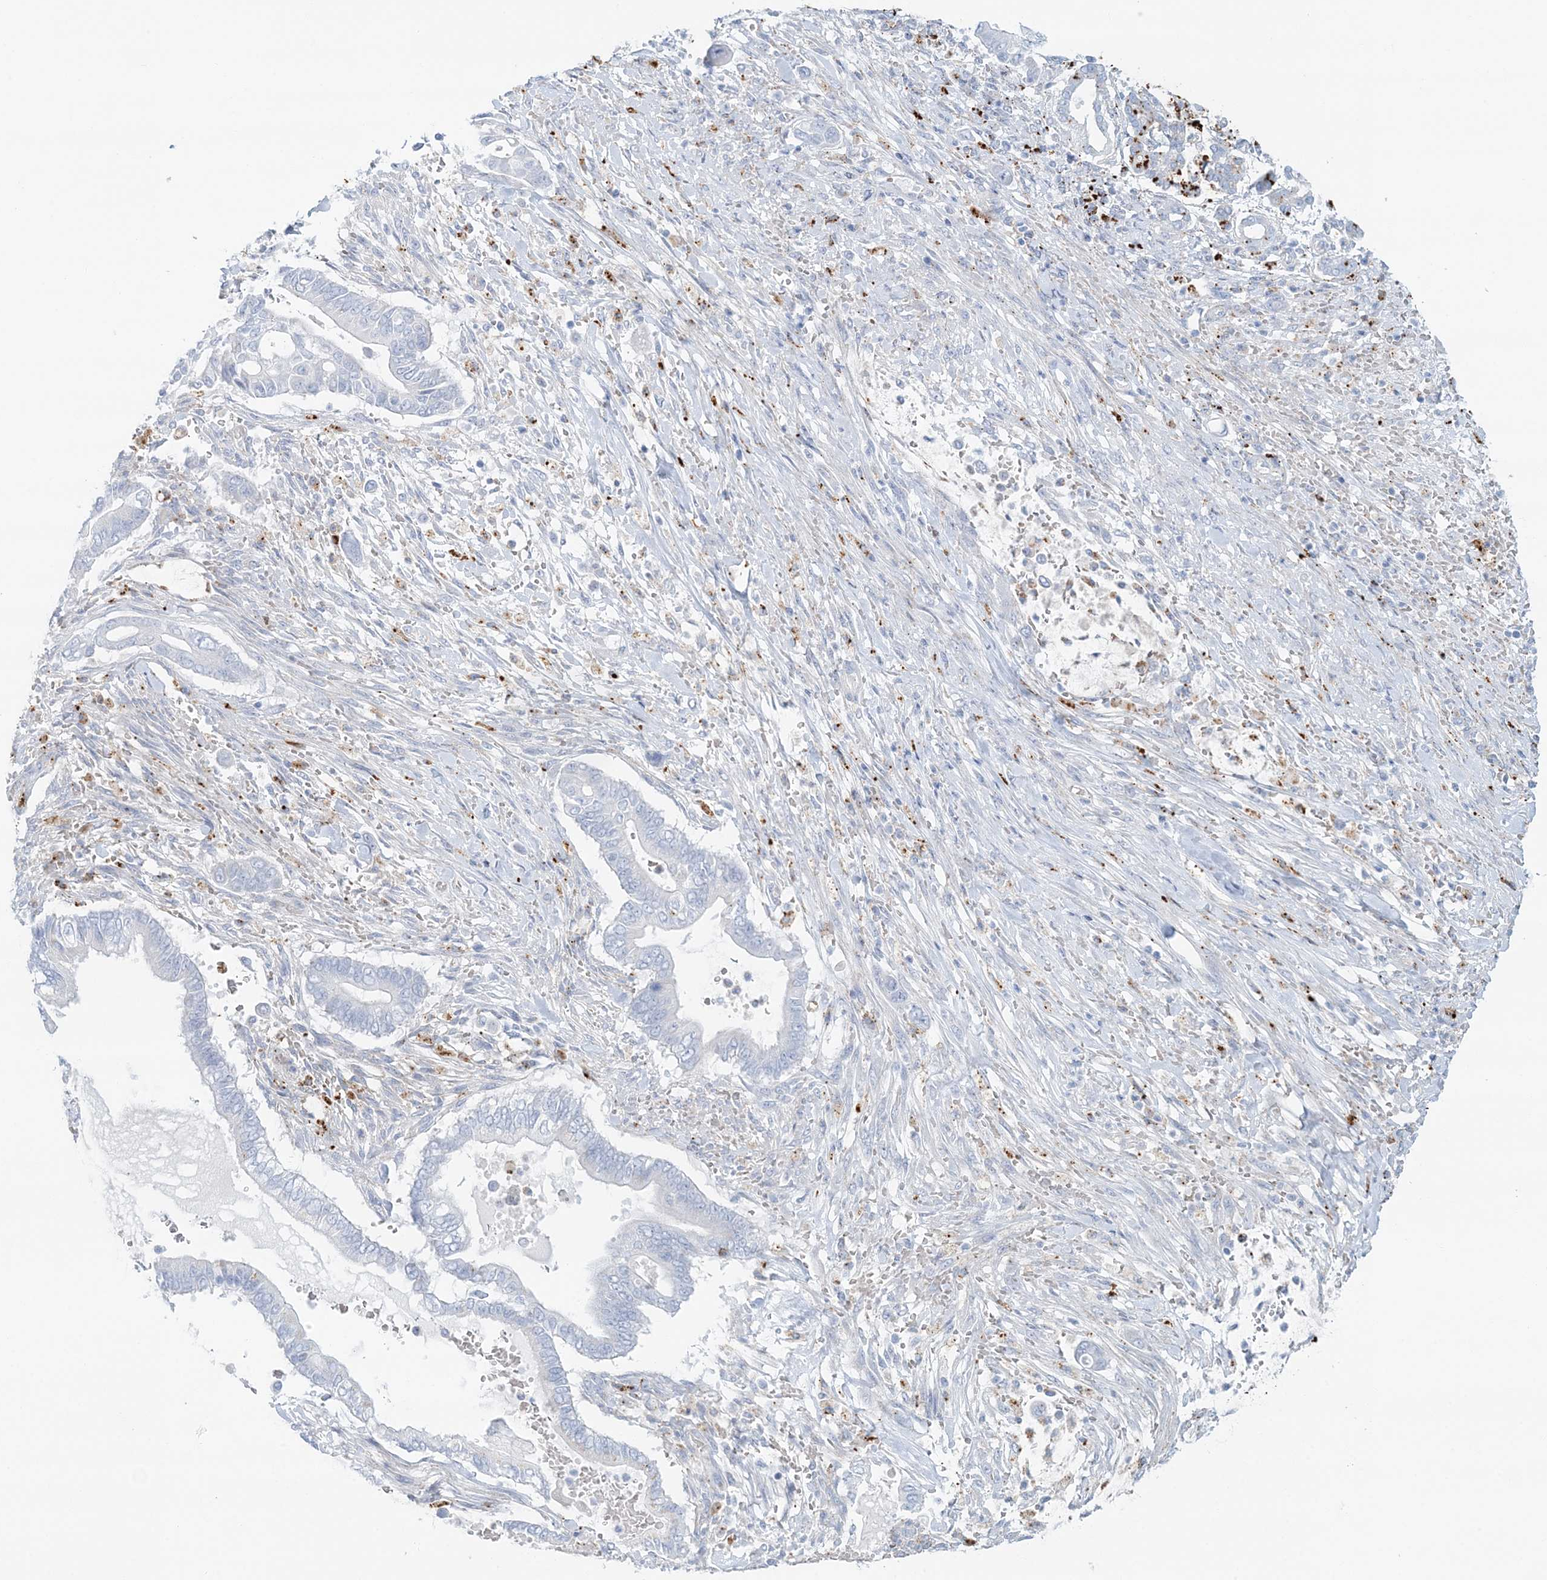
{"staining": {"intensity": "negative", "quantity": "none", "location": "none"}, "tissue": "pancreatic cancer", "cell_type": "Tumor cells", "image_type": "cancer", "snomed": [{"axis": "morphology", "description": "Adenocarcinoma, NOS"}, {"axis": "topography", "description": "Pancreas"}], "caption": "This is an immunohistochemistry histopathology image of human pancreatic cancer. There is no expression in tumor cells.", "gene": "TPP1", "patient": {"sex": "male", "age": 68}}